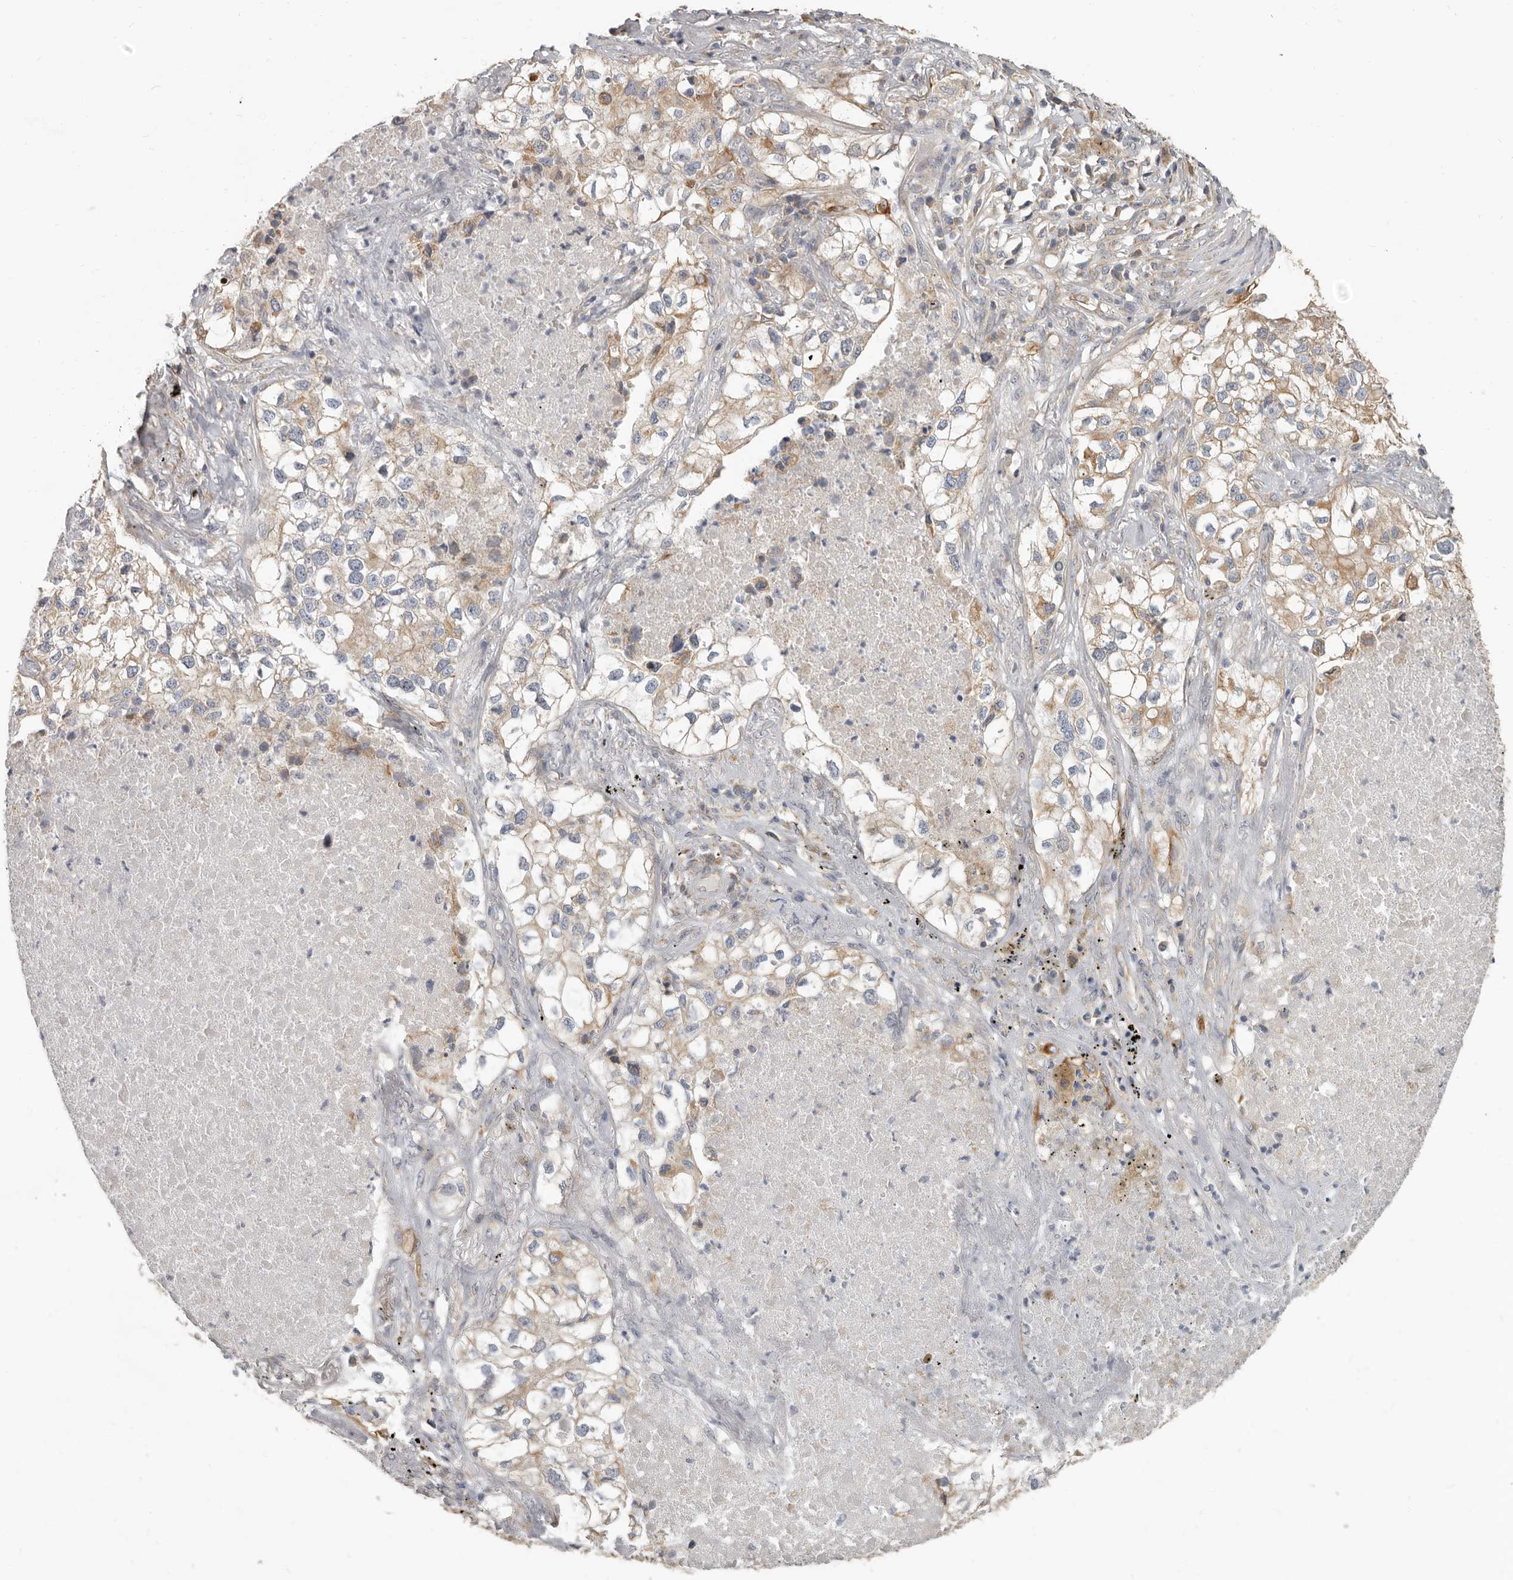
{"staining": {"intensity": "weak", "quantity": ">75%", "location": "cytoplasmic/membranous"}, "tissue": "lung cancer", "cell_type": "Tumor cells", "image_type": "cancer", "snomed": [{"axis": "morphology", "description": "Adenocarcinoma, NOS"}, {"axis": "topography", "description": "Lung"}], "caption": "About >75% of tumor cells in human lung cancer (adenocarcinoma) show weak cytoplasmic/membranous protein positivity as visualized by brown immunohistochemical staining.", "gene": "UNK", "patient": {"sex": "male", "age": 63}}